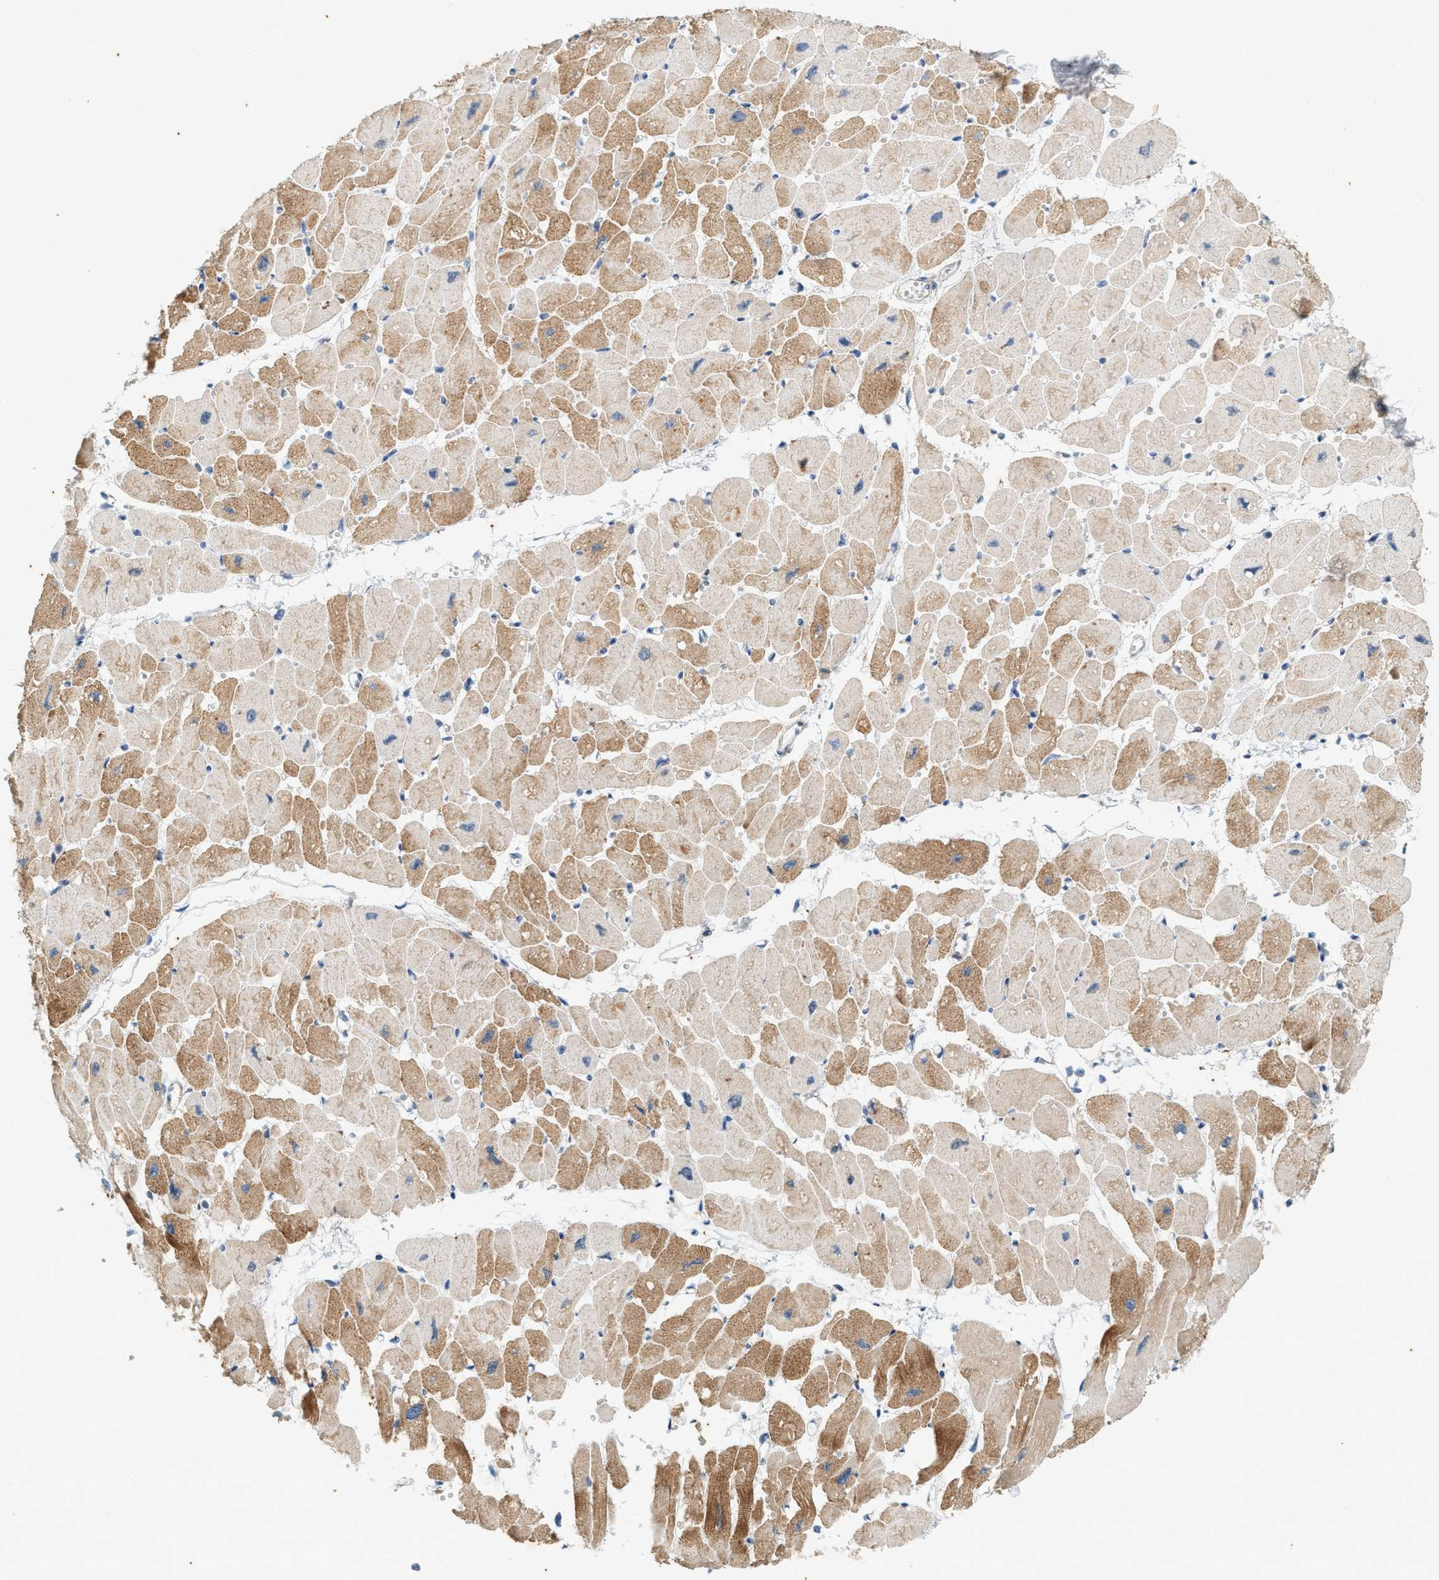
{"staining": {"intensity": "moderate", "quantity": ">75%", "location": "cytoplasmic/membranous"}, "tissue": "heart muscle", "cell_type": "Cardiomyocytes", "image_type": "normal", "snomed": [{"axis": "morphology", "description": "Normal tissue, NOS"}, {"axis": "topography", "description": "Heart"}], "caption": "IHC image of unremarkable heart muscle stained for a protein (brown), which shows medium levels of moderate cytoplasmic/membranous expression in about >75% of cardiomyocytes.", "gene": "CHPF2", "patient": {"sex": "female", "age": 54}}